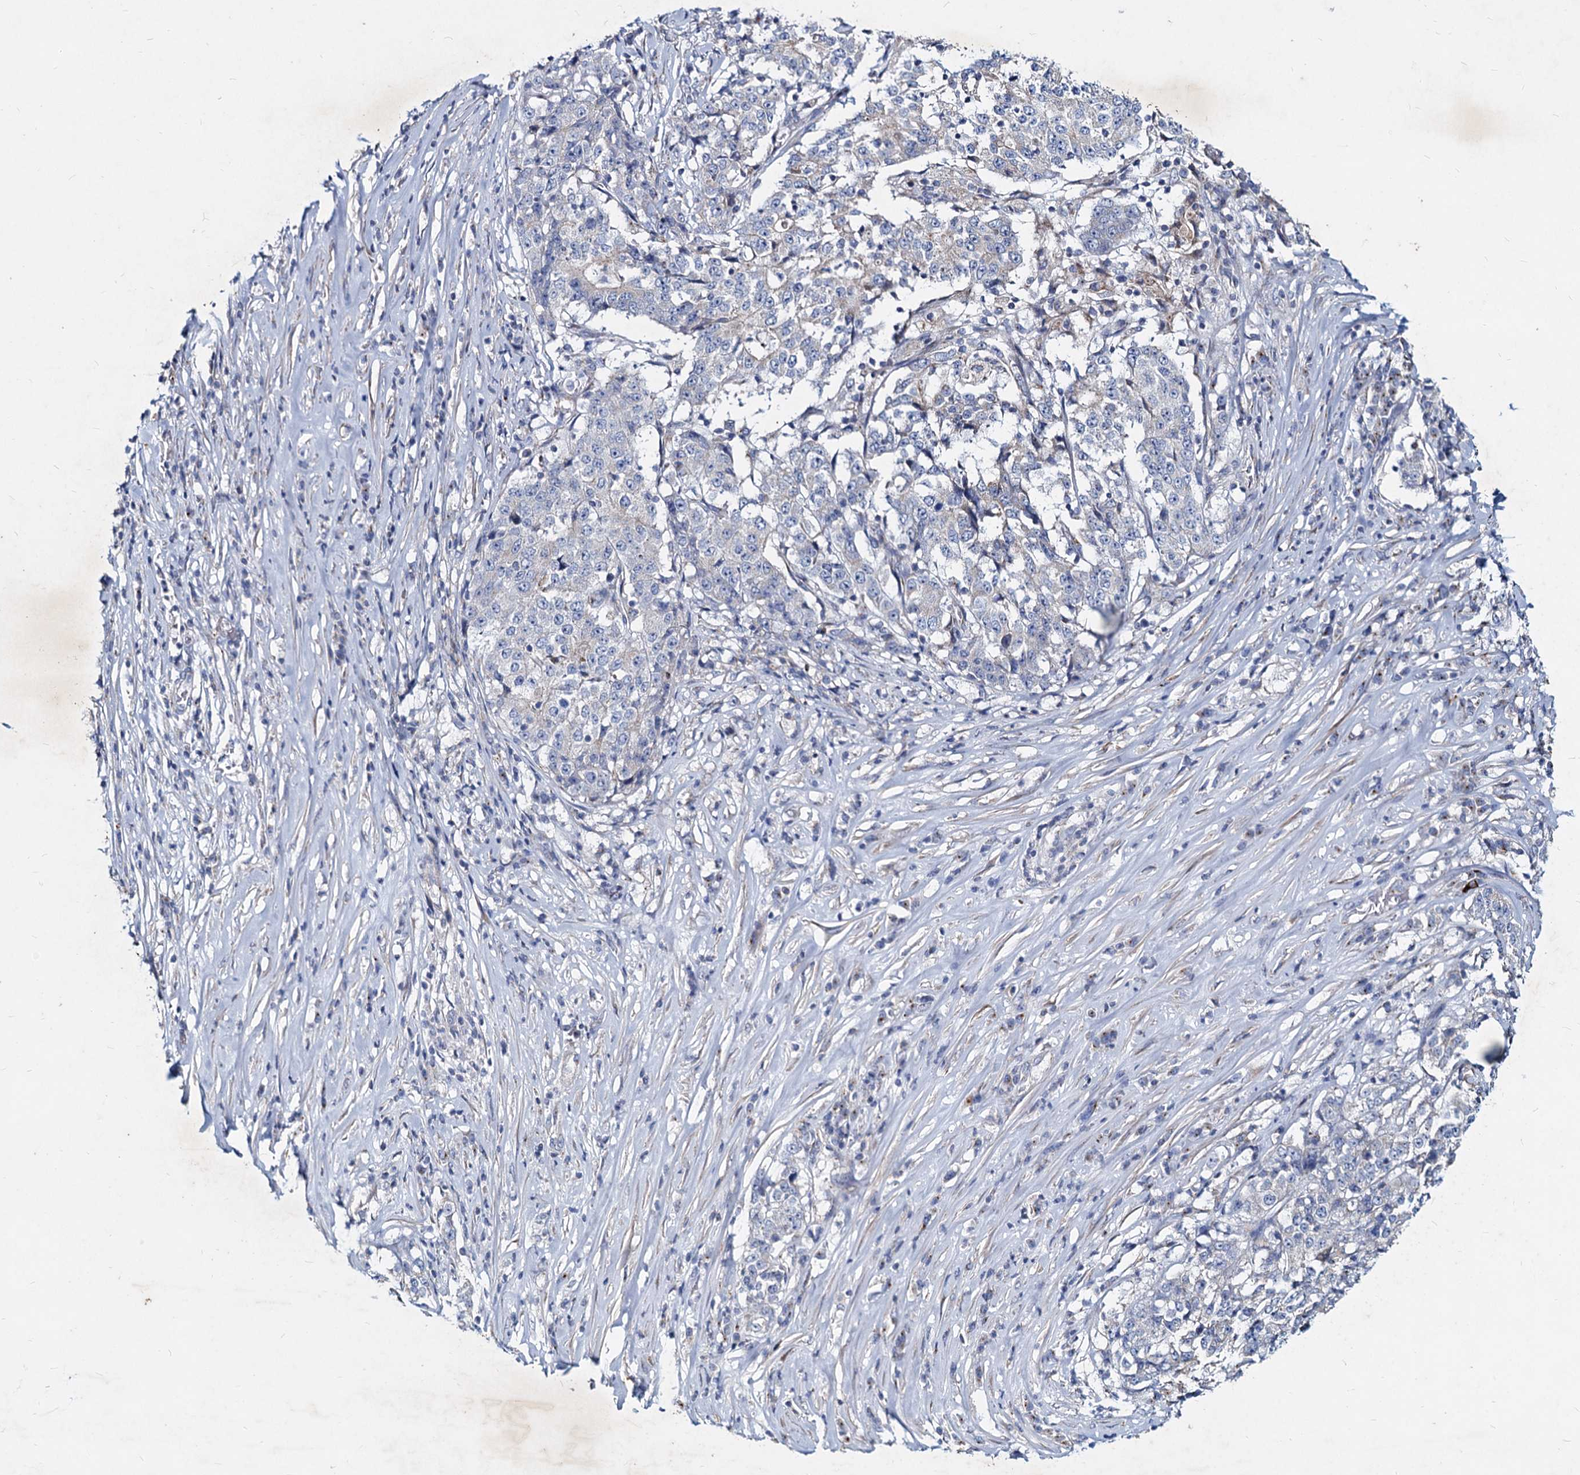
{"staining": {"intensity": "negative", "quantity": "none", "location": "none"}, "tissue": "stomach cancer", "cell_type": "Tumor cells", "image_type": "cancer", "snomed": [{"axis": "morphology", "description": "Adenocarcinoma, NOS"}, {"axis": "topography", "description": "Stomach"}], "caption": "Immunohistochemical staining of human adenocarcinoma (stomach) shows no significant staining in tumor cells.", "gene": "AGBL4", "patient": {"sex": "male", "age": 59}}